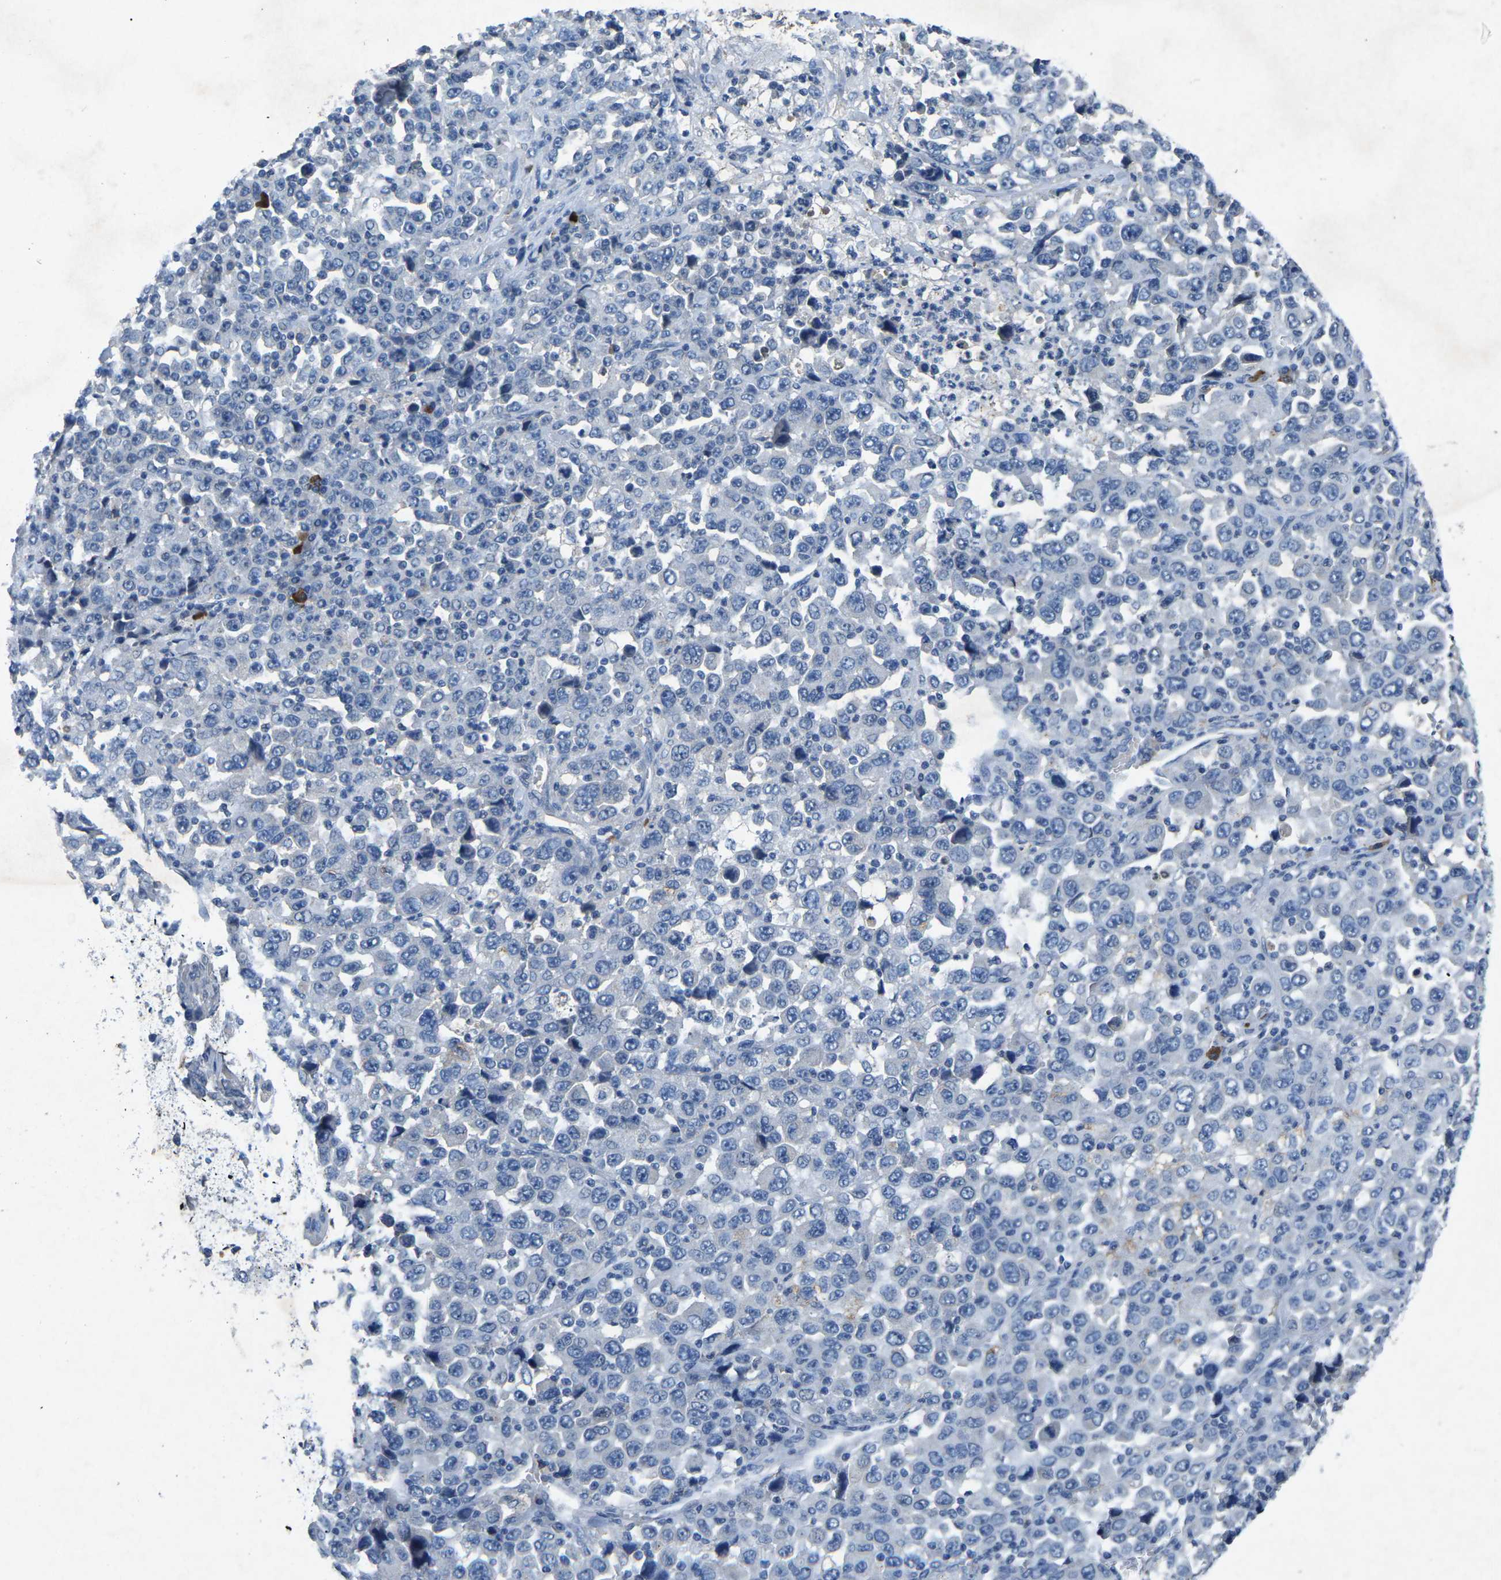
{"staining": {"intensity": "negative", "quantity": "none", "location": "none"}, "tissue": "stomach cancer", "cell_type": "Tumor cells", "image_type": "cancer", "snomed": [{"axis": "morphology", "description": "Normal tissue, NOS"}, {"axis": "morphology", "description": "Adenocarcinoma, NOS"}, {"axis": "topography", "description": "Stomach, upper"}, {"axis": "topography", "description": "Stomach"}], "caption": "There is no significant staining in tumor cells of stomach cancer. The staining was performed using DAB to visualize the protein expression in brown, while the nuclei were stained in blue with hematoxylin (Magnification: 20x).", "gene": "PLG", "patient": {"sex": "male", "age": 59}}